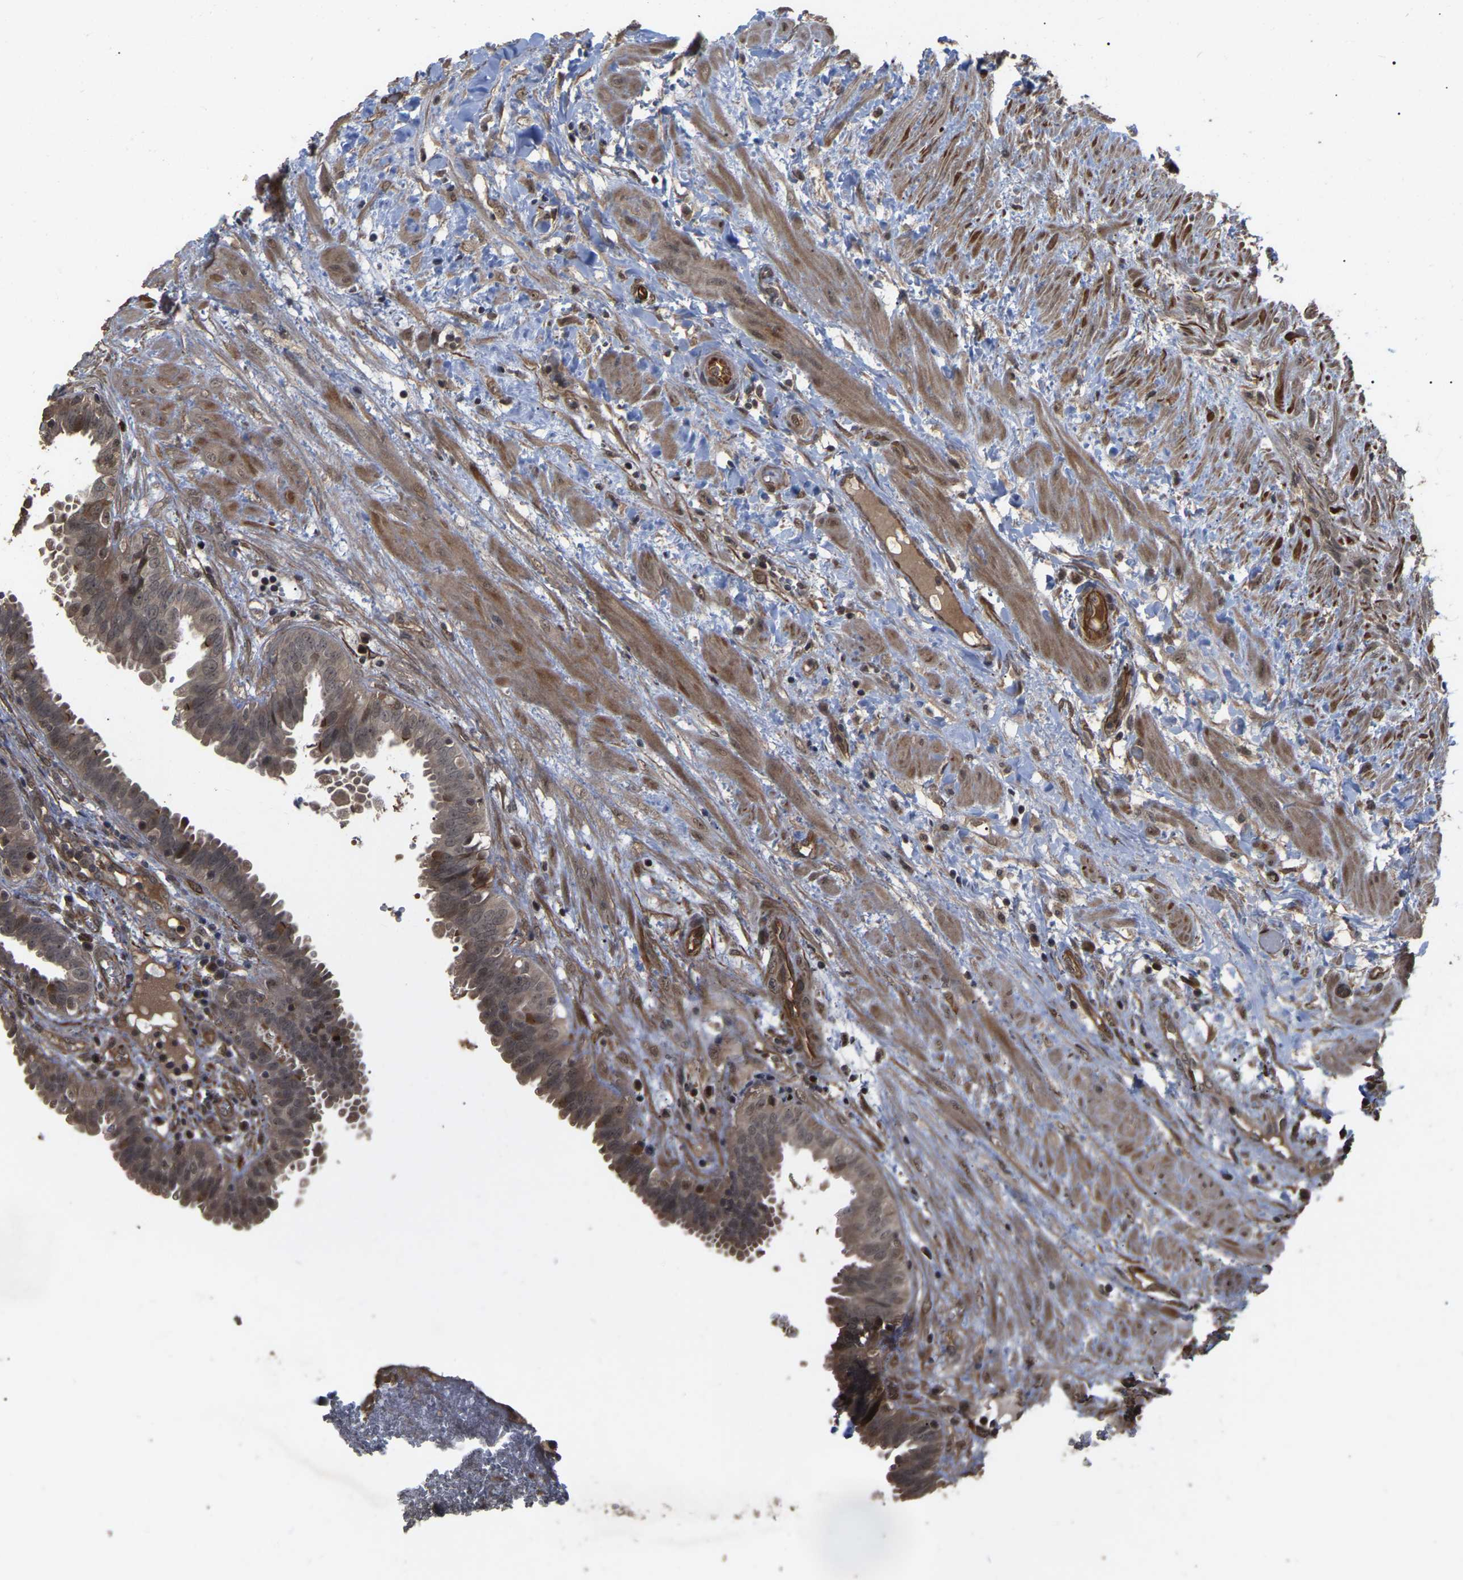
{"staining": {"intensity": "moderate", "quantity": ">75%", "location": "cytoplasmic/membranous"}, "tissue": "seminal vesicle", "cell_type": "Glandular cells", "image_type": "normal", "snomed": [{"axis": "morphology", "description": "Normal tissue, NOS"}, {"axis": "morphology", "description": "Adenocarcinoma, High grade"}, {"axis": "topography", "description": "Prostate"}, {"axis": "topography", "description": "Seminal veicle"}], "caption": "Immunohistochemistry (IHC) (DAB (3,3'-diaminobenzidine)) staining of normal human seminal vesicle demonstrates moderate cytoplasmic/membranous protein expression in approximately >75% of glandular cells. (DAB (3,3'-diaminobenzidine) IHC, brown staining for protein, blue staining for nuclei).", "gene": "FAM161B", "patient": {"sex": "male", "age": 55}}